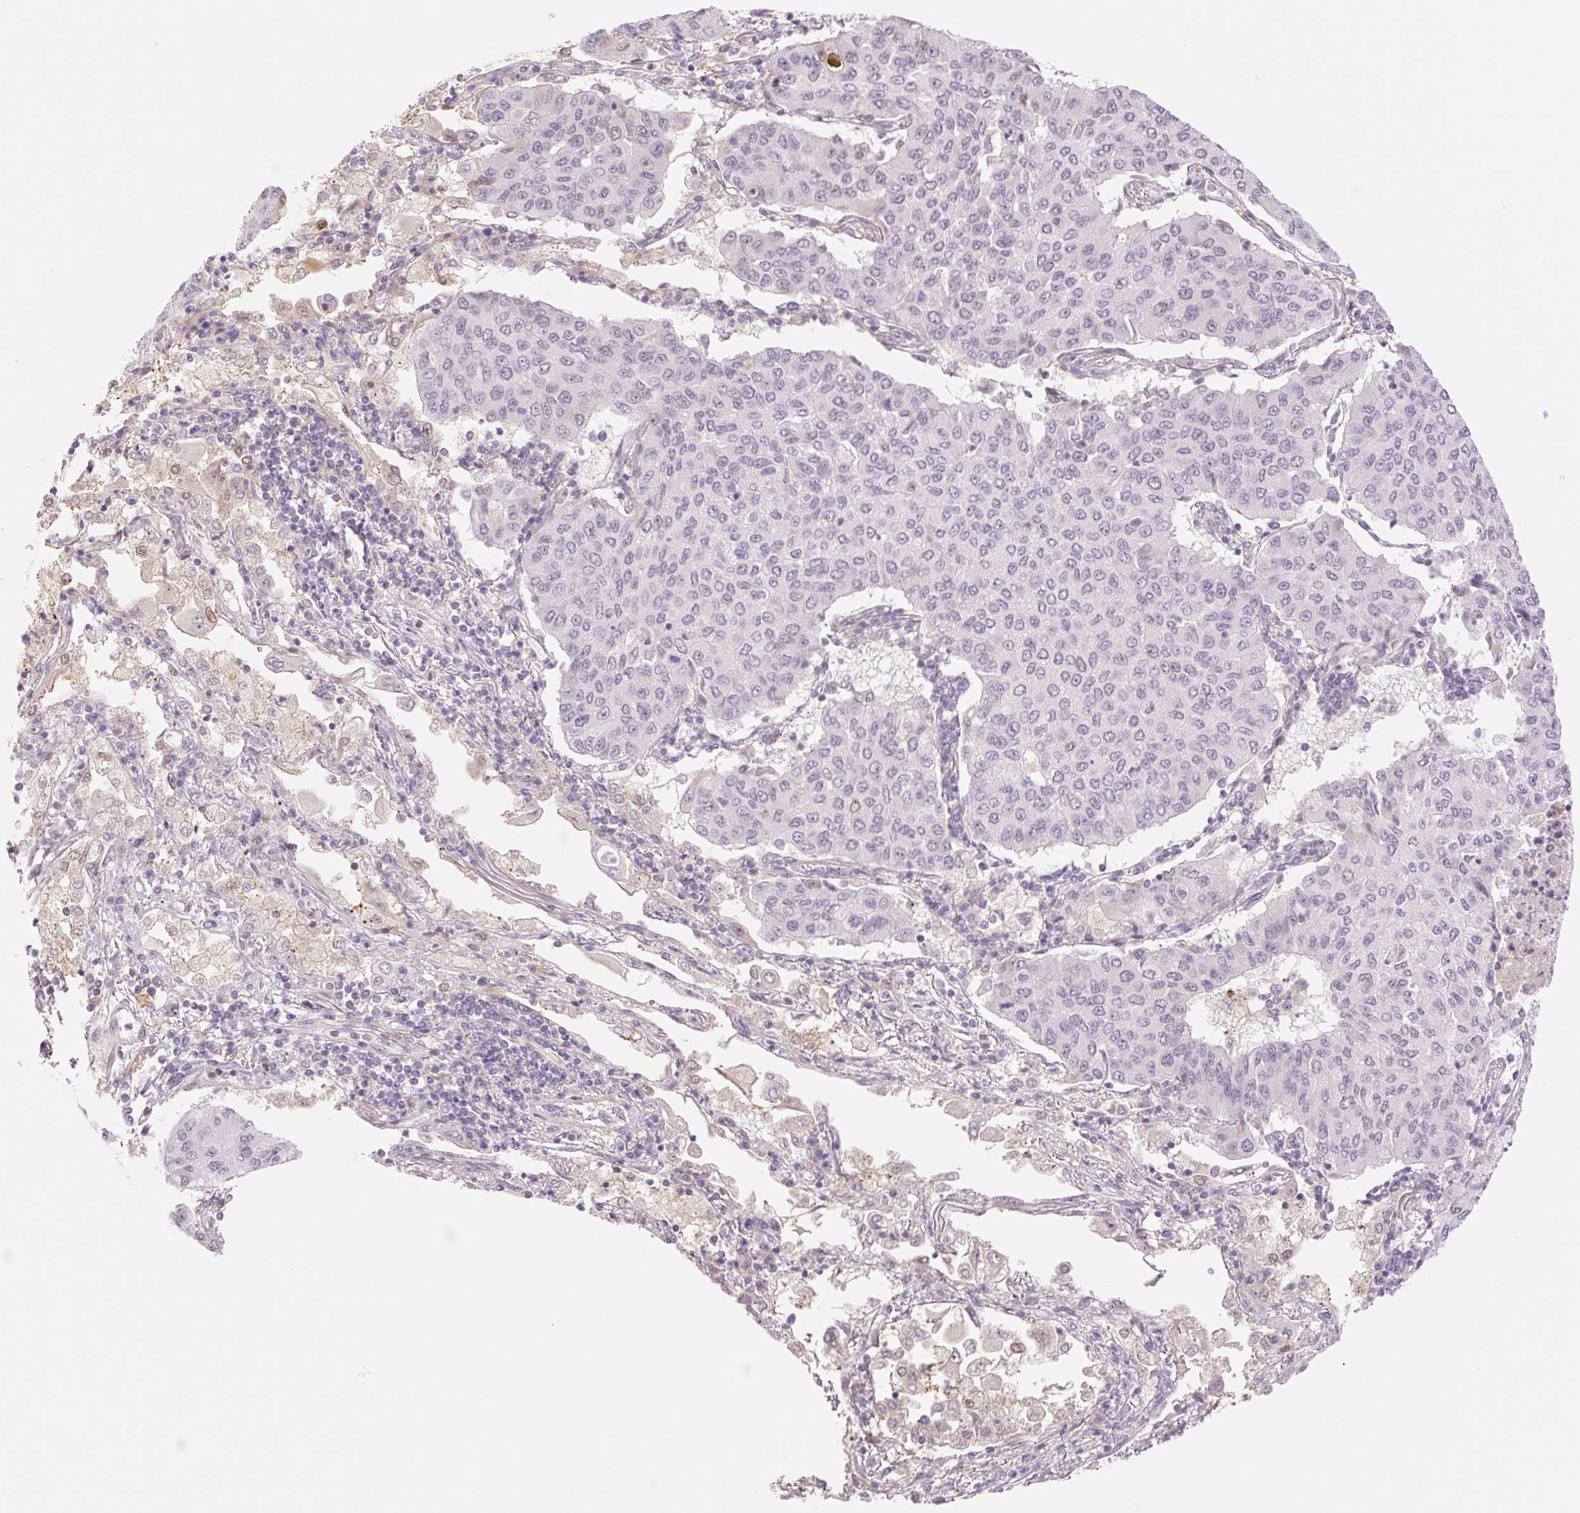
{"staining": {"intensity": "negative", "quantity": "none", "location": "none"}, "tissue": "lung cancer", "cell_type": "Tumor cells", "image_type": "cancer", "snomed": [{"axis": "morphology", "description": "Squamous cell carcinoma, NOS"}, {"axis": "topography", "description": "Lung"}], "caption": "A micrograph of human lung cancer (squamous cell carcinoma) is negative for staining in tumor cells.", "gene": "HEBP1", "patient": {"sex": "male", "age": 74}}